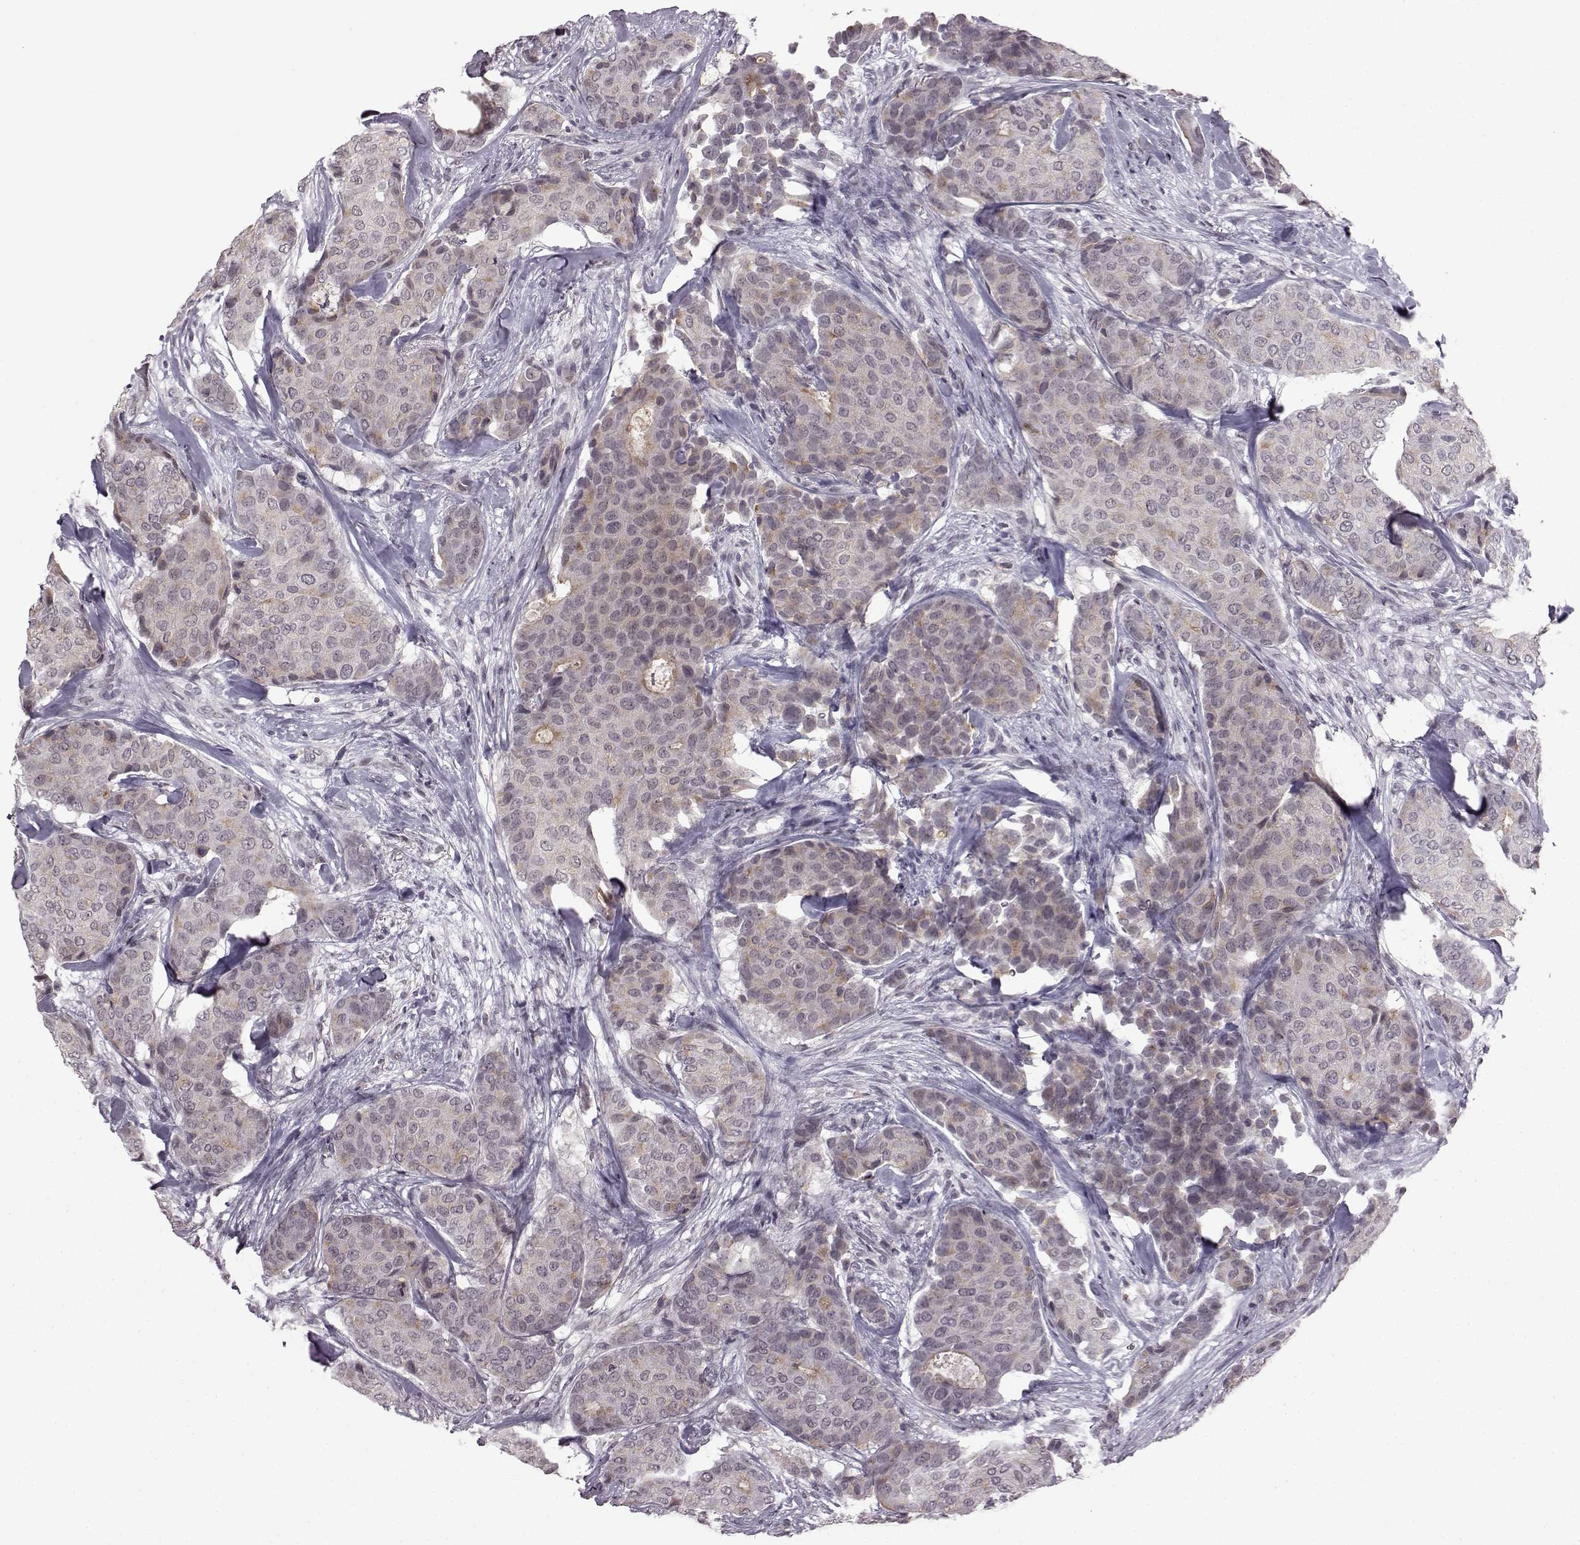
{"staining": {"intensity": "weak", "quantity": "25%-75%", "location": "cytoplasmic/membranous"}, "tissue": "breast cancer", "cell_type": "Tumor cells", "image_type": "cancer", "snomed": [{"axis": "morphology", "description": "Duct carcinoma"}, {"axis": "topography", "description": "Breast"}], "caption": "This is an image of immunohistochemistry (IHC) staining of breast intraductal carcinoma, which shows weak staining in the cytoplasmic/membranous of tumor cells.", "gene": "SLC28A2", "patient": {"sex": "female", "age": 75}}